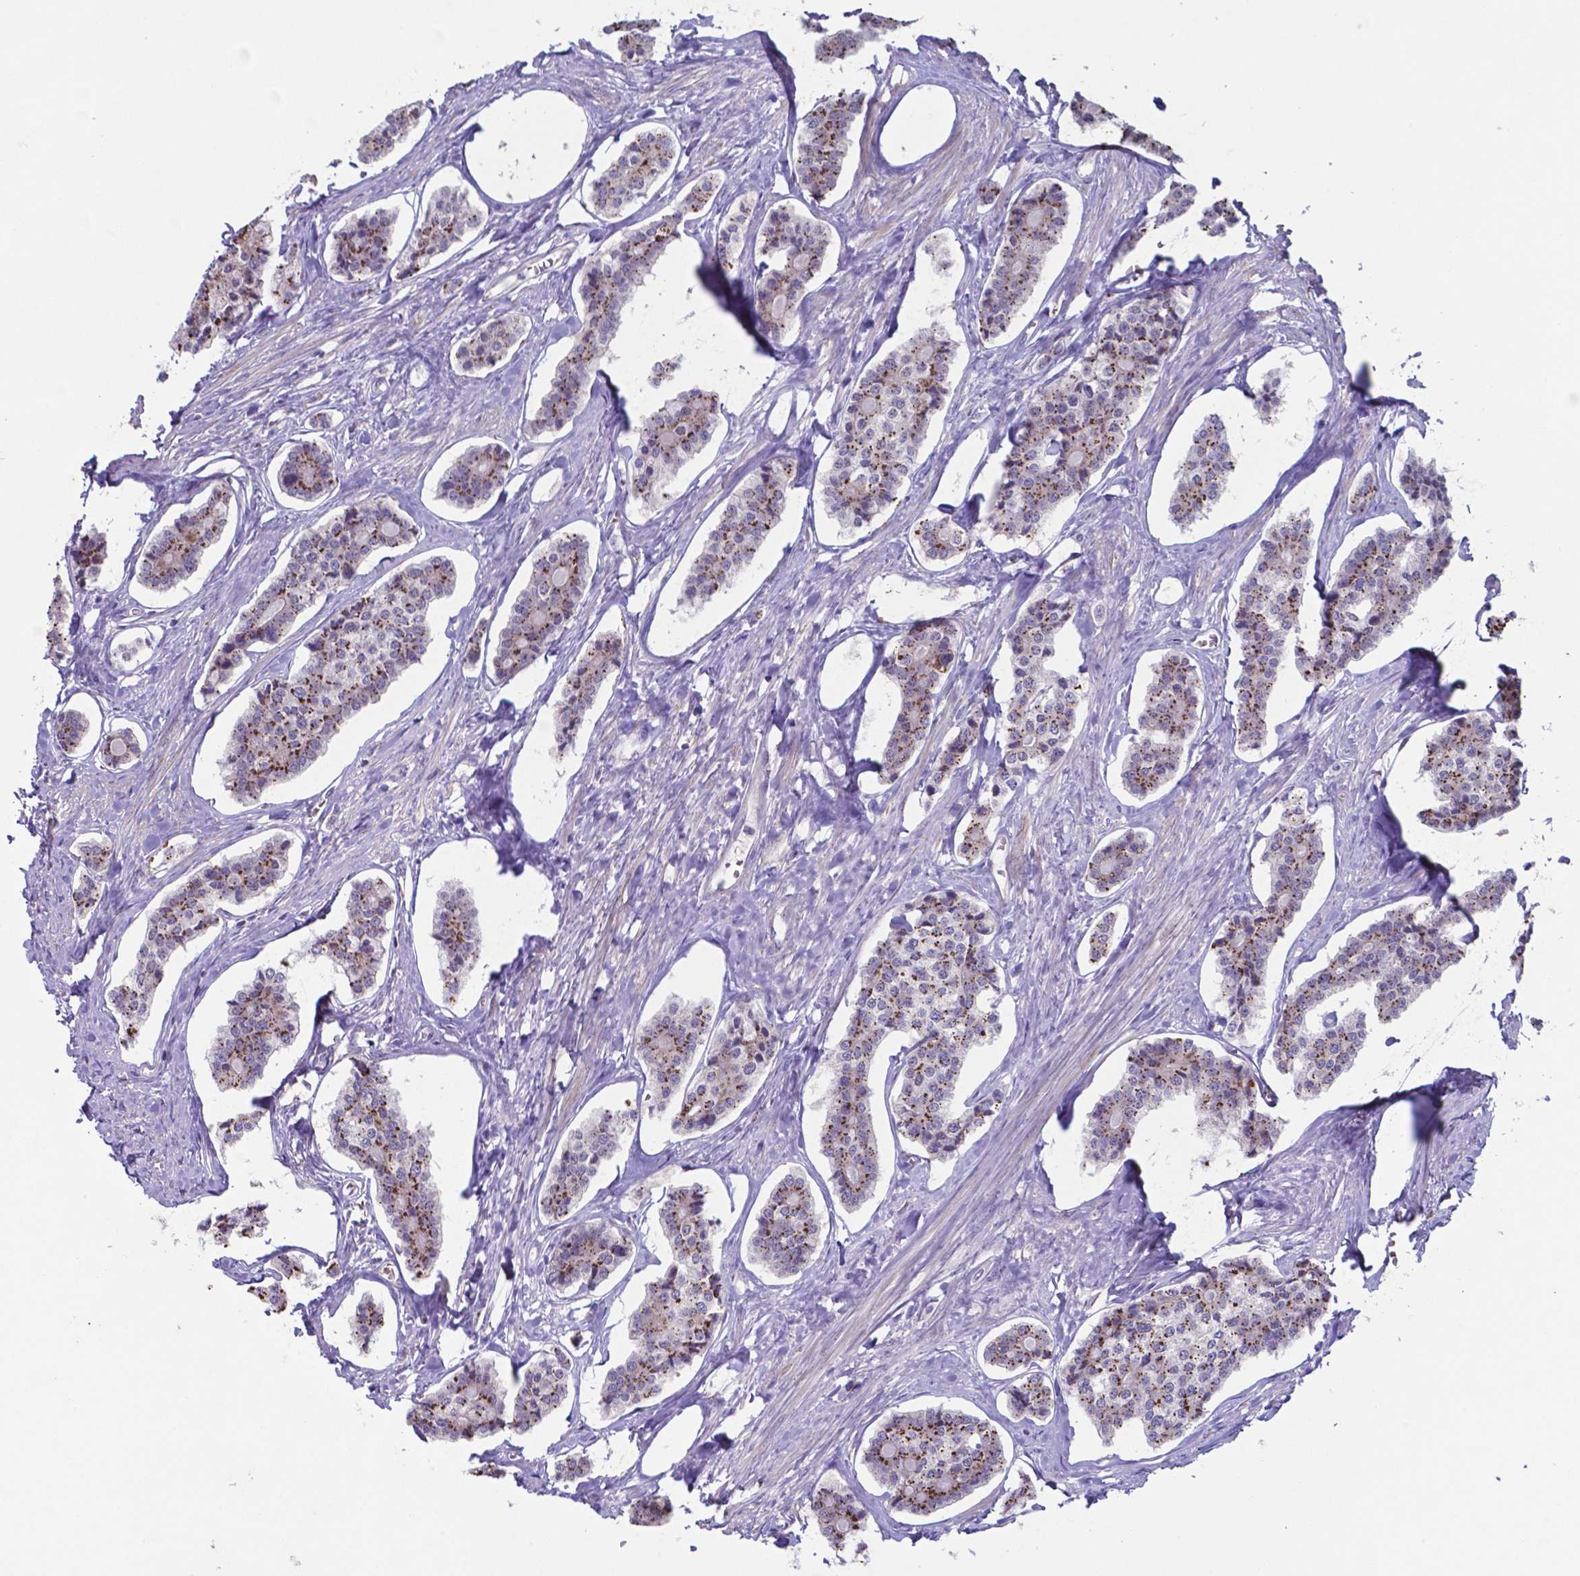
{"staining": {"intensity": "strong", "quantity": ">75%", "location": "cytoplasmic/membranous"}, "tissue": "carcinoid", "cell_type": "Tumor cells", "image_type": "cancer", "snomed": [{"axis": "morphology", "description": "Carcinoid, malignant, NOS"}, {"axis": "topography", "description": "Small intestine"}], "caption": "Strong cytoplasmic/membranous positivity for a protein is appreciated in approximately >75% of tumor cells of carcinoid (malignant) using immunohistochemistry.", "gene": "TYRO3", "patient": {"sex": "female", "age": 65}}